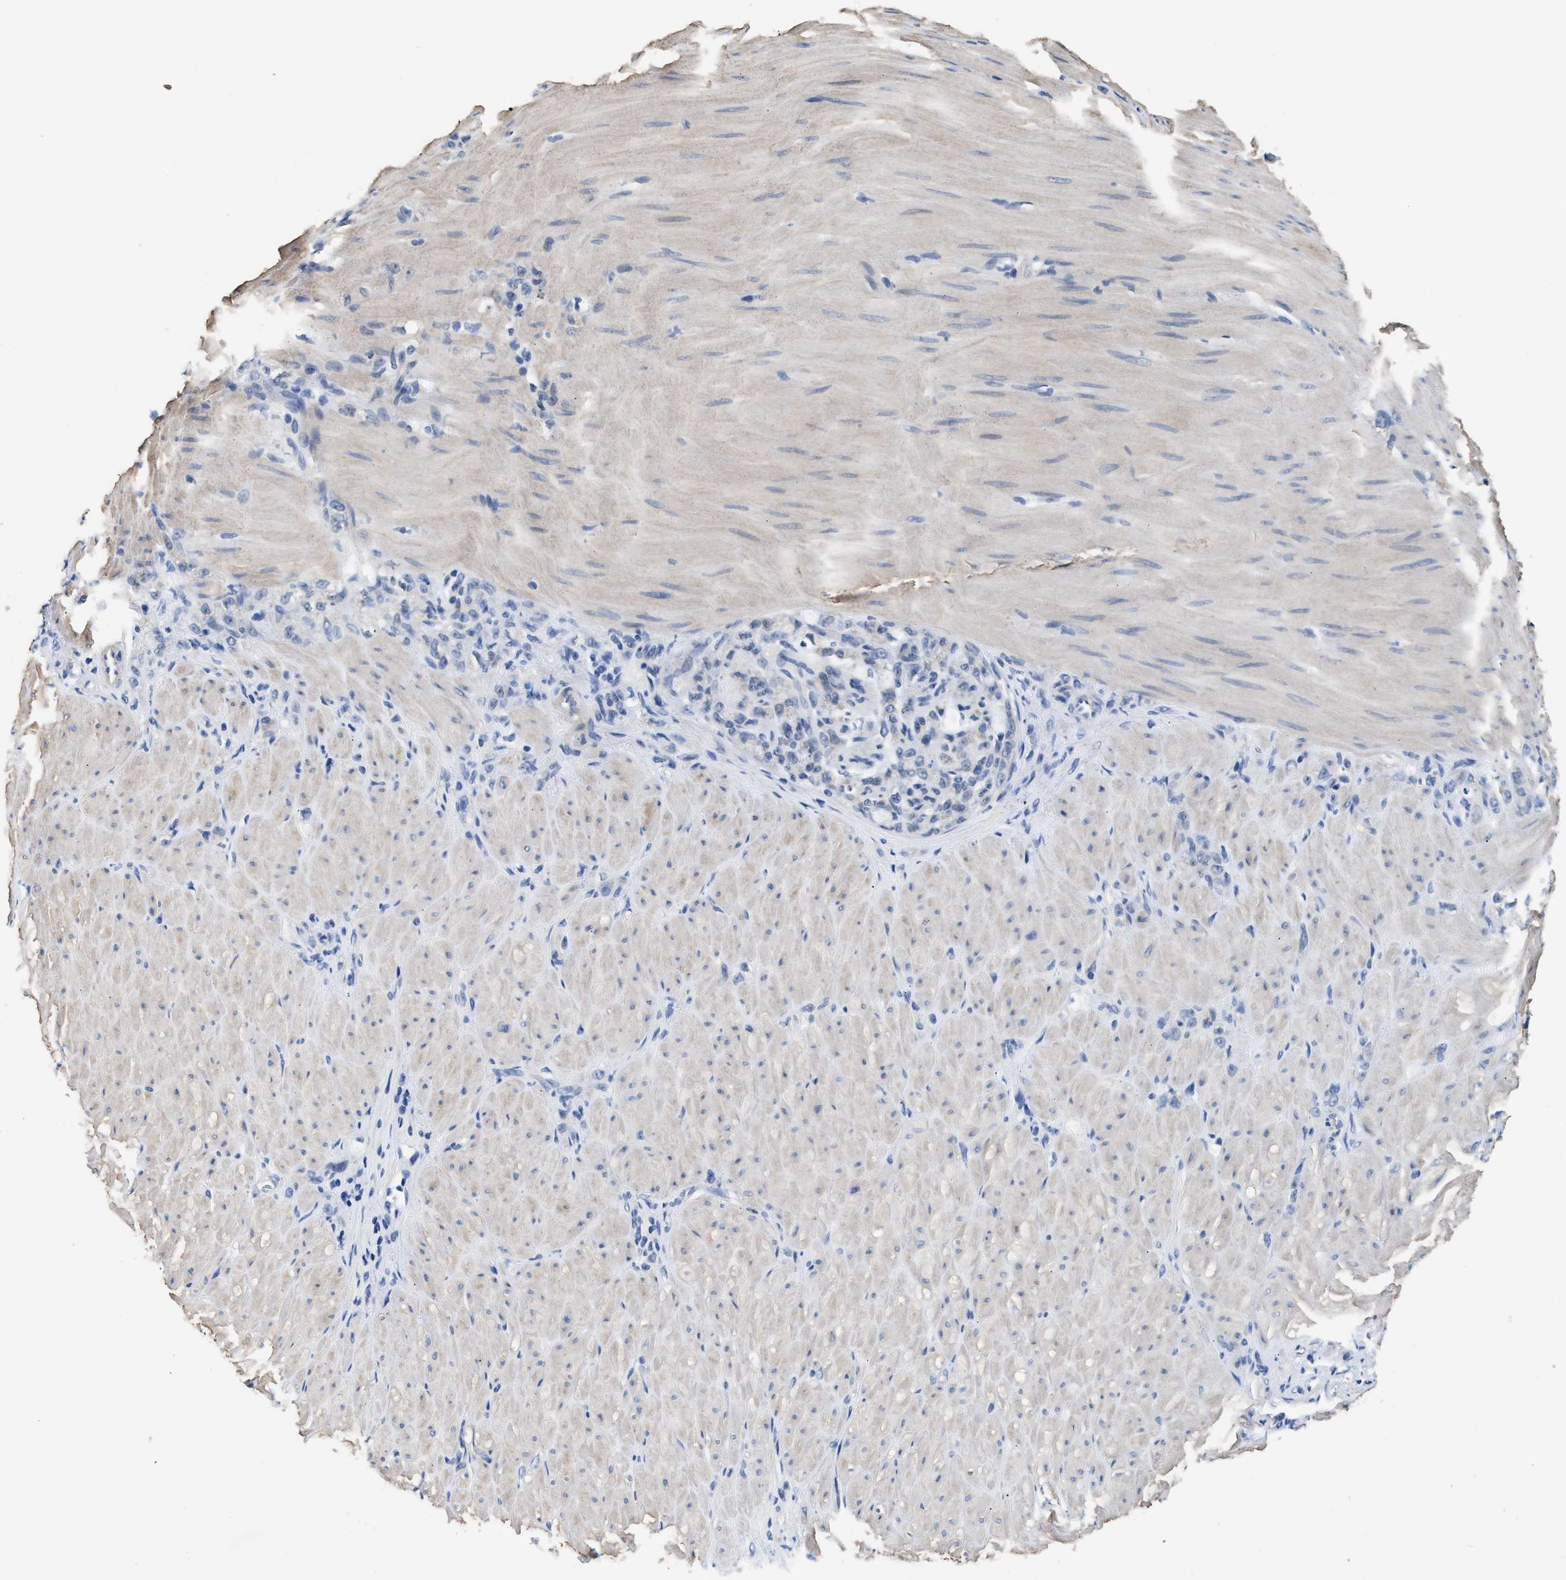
{"staining": {"intensity": "negative", "quantity": "none", "location": "none"}, "tissue": "stomach cancer", "cell_type": "Tumor cells", "image_type": "cancer", "snomed": [{"axis": "morphology", "description": "Normal tissue, NOS"}, {"axis": "morphology", "description": "Adenocarcinoma, NOS"}, {"axis": "topography", "description": "Stomach"}], "caption": "This is an immunohistochemistry (IHC) micrograph of stomach adenocarcinoma. There is no positivity in tumor cells.", "gene": "MYH3", "patient": {"sex": "male", "age": 82}}